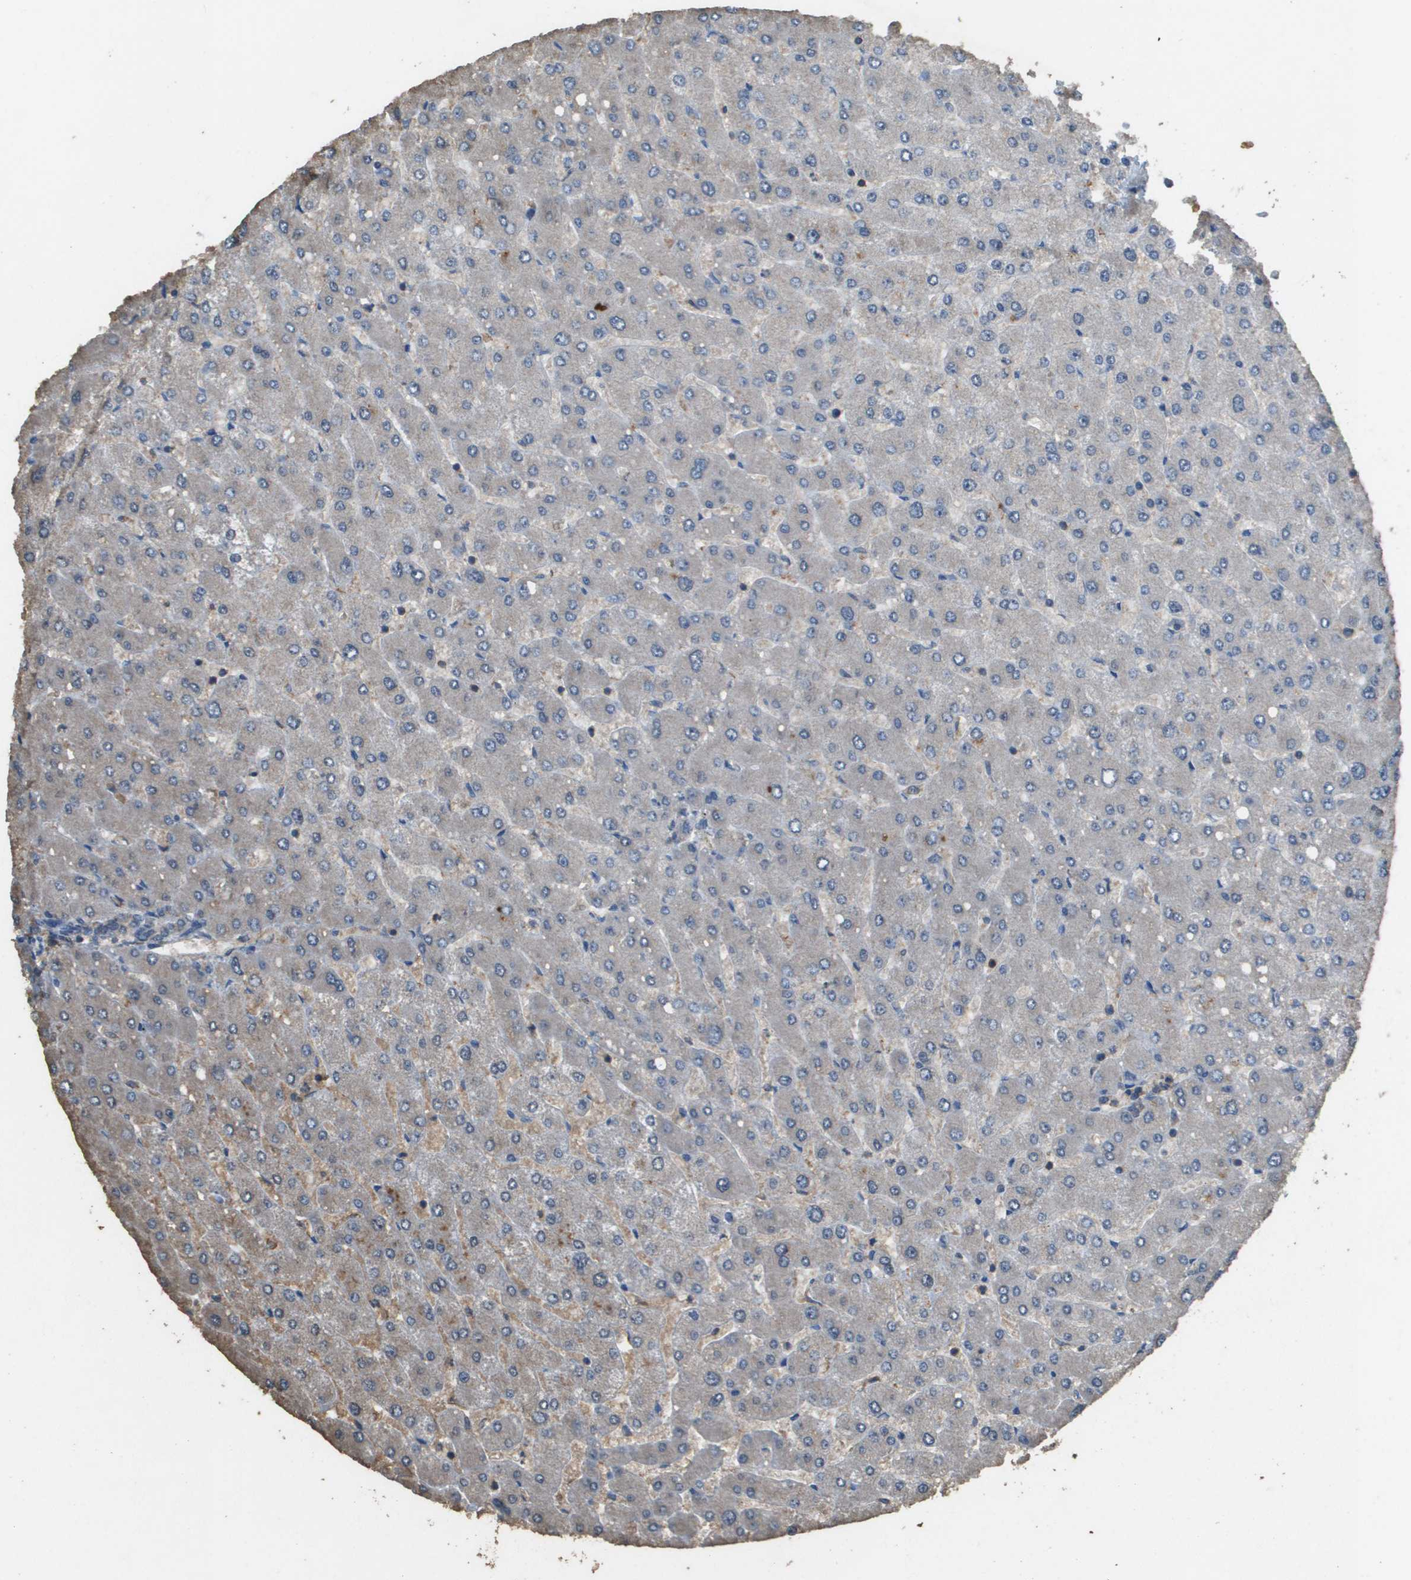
{"staining": {"intensity": "weak", "quantity": "<25%", "location": "cytoplasmic/membranous"}, "tissue": "liver", "cell_type": "Cholangiocytes", "image_type": "normal", "snomed": [{"axis": "morphology", "description": "Normal tissue, NOS"}, {"axis": "topography", "description": "Liver"}], "caption": "The histopathology image displays no staining of cholangiocytes in benign liver.", "gene": "MS4A7", "patient": {"sex": "male", "age": 55}}